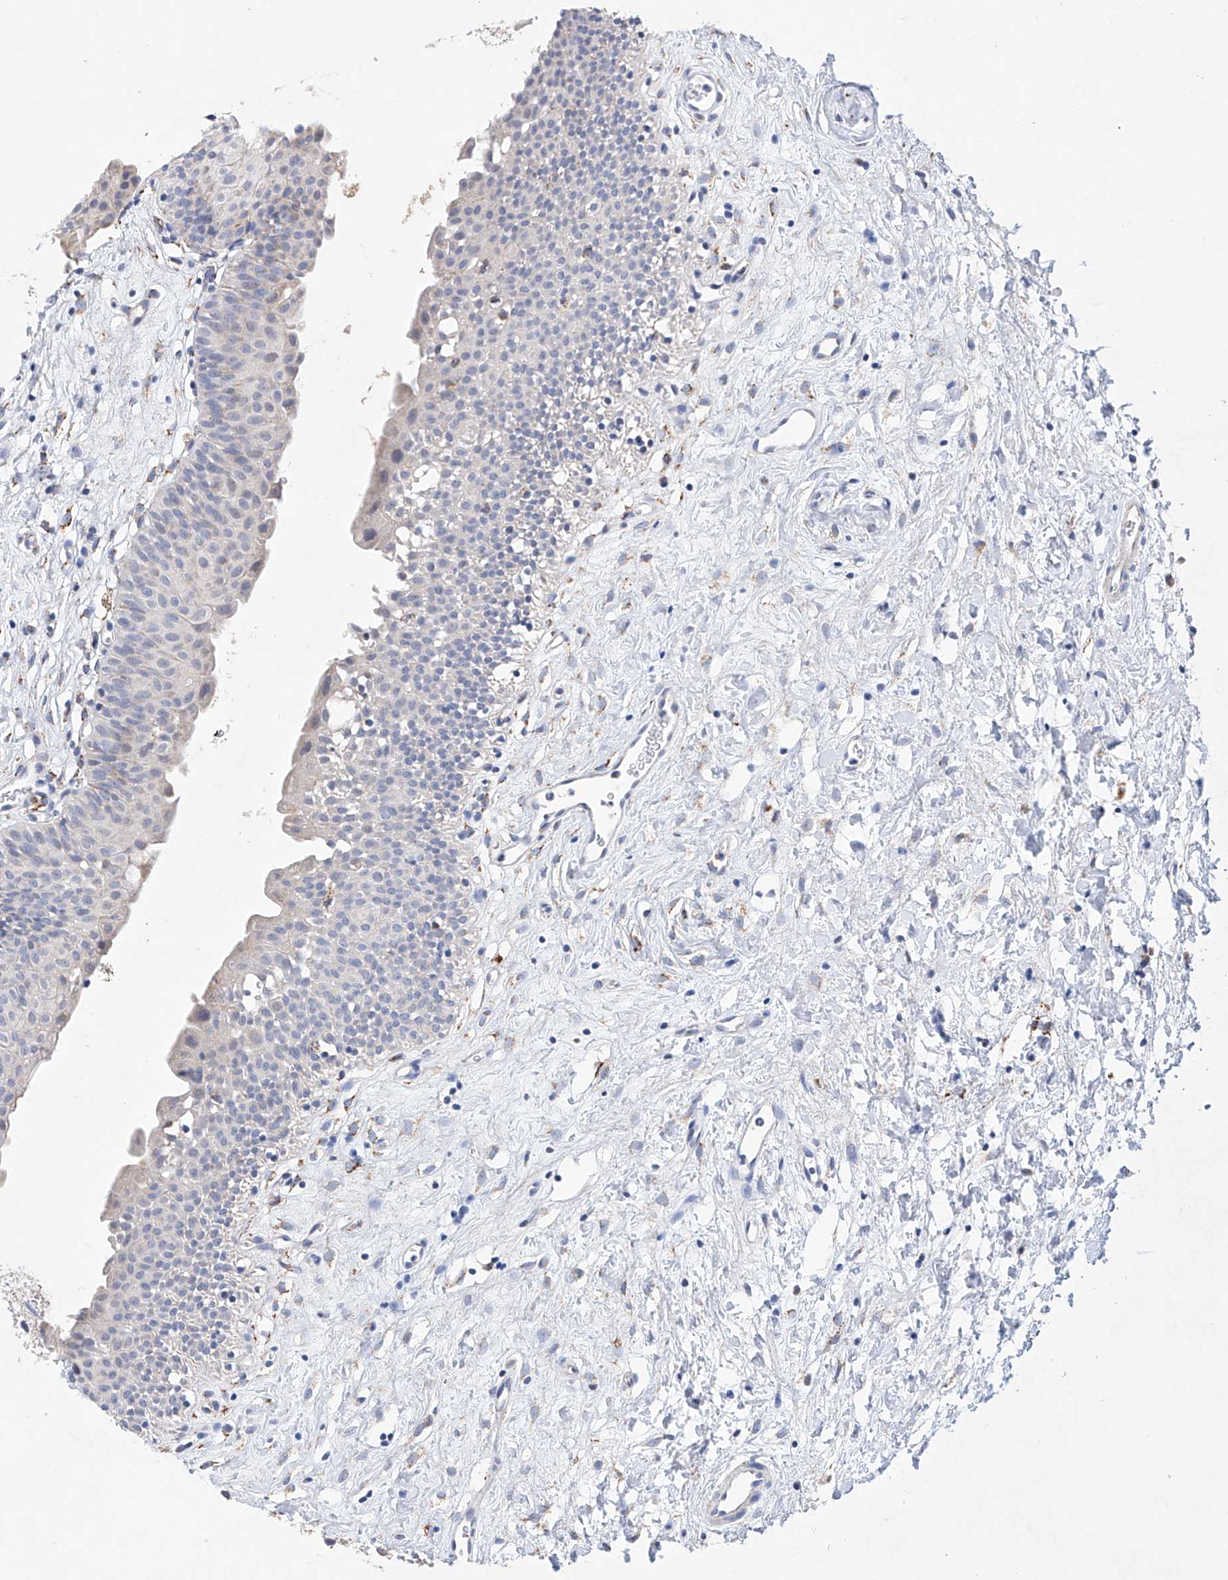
{"staining": {"intensity": "weak", "quantity": "<25%", "location": "cytoplasmic/membranous"}, "tissue": "urinary bladder", "cell_type": "Urothelial cells", "image_type": "normal", "snomed": [{"axis": "morphology", "description": "Normal tissue, NOS"}, {"axis": "topography", "description": "Urinary bladder"}], "caption": "IHC image of benign urinary bladder stained for a protein (brown), which demonstrates no staining in urothelial cells. The staining is performed using DAB (3,3'-diaminobenzidine) brown chromogen with nuclei counter-stained in using hematoxylin.", "gene": "NRROS", "patient": {"sex": "male", "age": 51}}